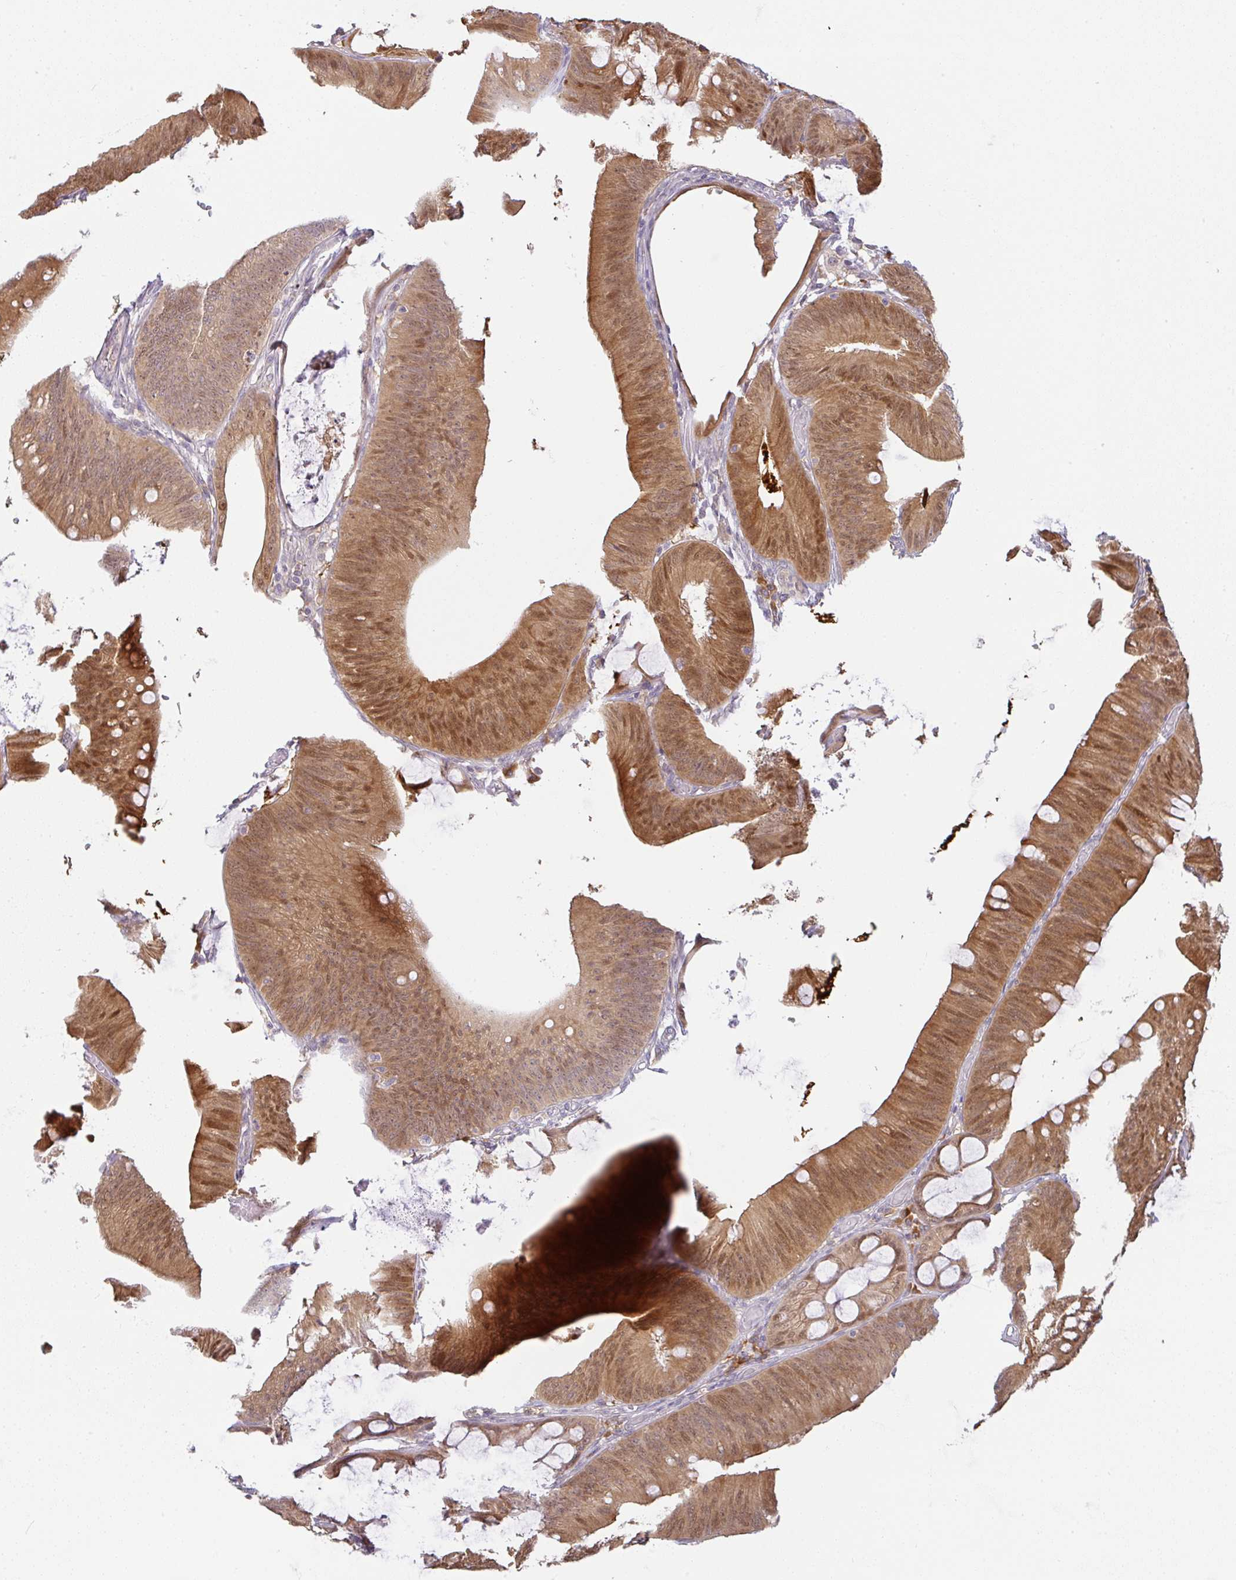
{"staining": {"intensity": "moderate", "quantity": ">75%", "location": "cytoplasmic/membranous,nuclear"}, "tissue": "colorectal cancer", "cell_type": "Tumor cells", "image_type": "cancer", "snomed": [{"axis": "morphology", "description": "Adenocarcinoma, NOS"}, {"axis": "topography", "description": "Colon"}], "caption": "Immunohistochemical staining of colorectal cancer shows medium levels of moderate cytoplasmic/membranous and nuclear protein positivity in about >75% of tumor cells.", "gene": "DERL2", "patient": {"sex": "male", "age": 84}}